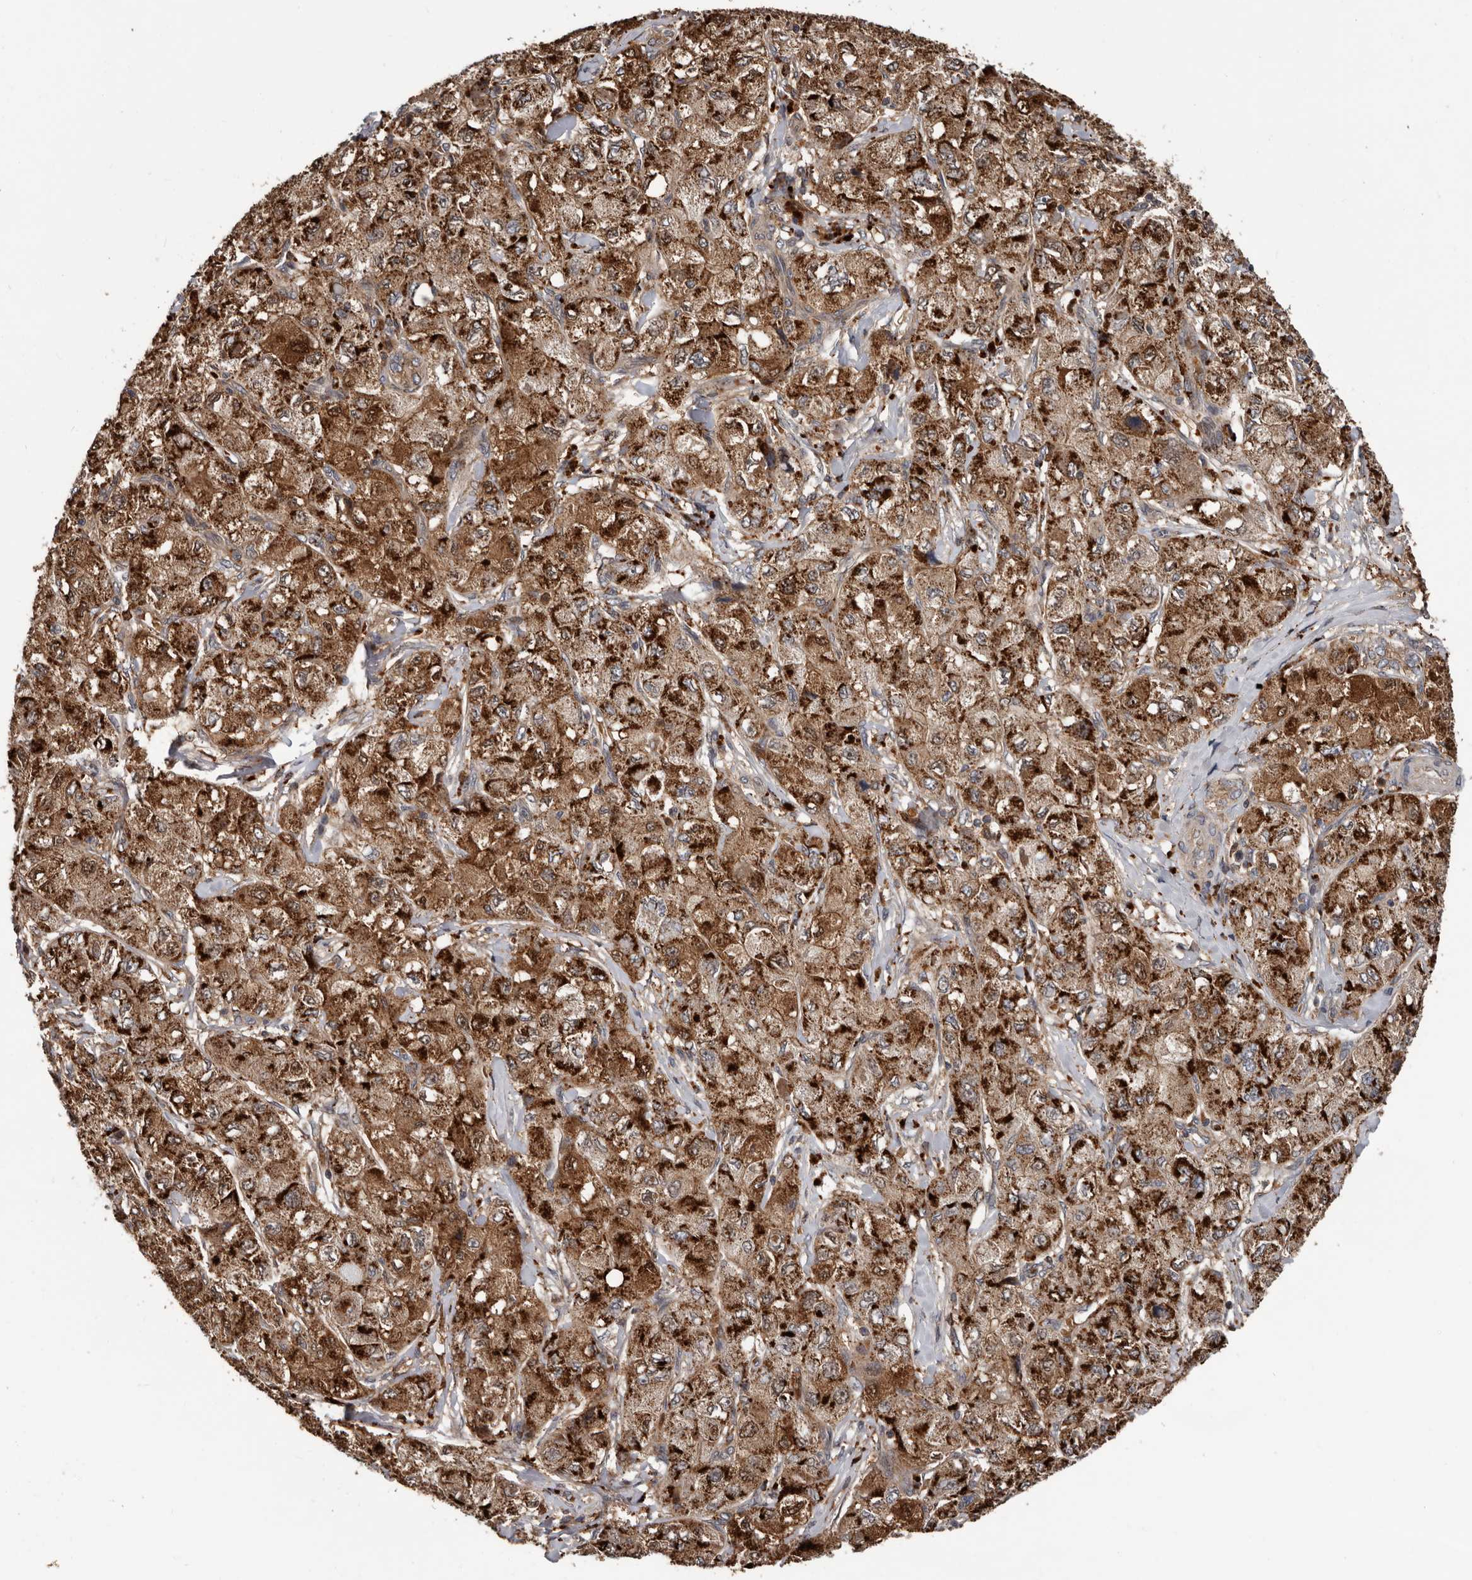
{"staining": {"intensity": "strong", "quantity": ">75%", "location": "cytoplasmic/membranous"}, "tissue": "liver cancer", "cell_type": "Tumor cells", "image_type": "cancer", "snomed": [{"axis": "morphology", "description": "Carcinoma, Hepatocellular, NOS"}, {"axis": "topography", "description": "Liver"}], "caption": "Immunohistochemistry (DAB (3,3'-diaminobenzidine)) staining of human hepatocellular carcinoma (liver) displays strong cytoplasmic/membranous protein staining in about >75% of tumor cells.", "gene": "FGFR4", "patient": {"sex": "male", "age": 80}}